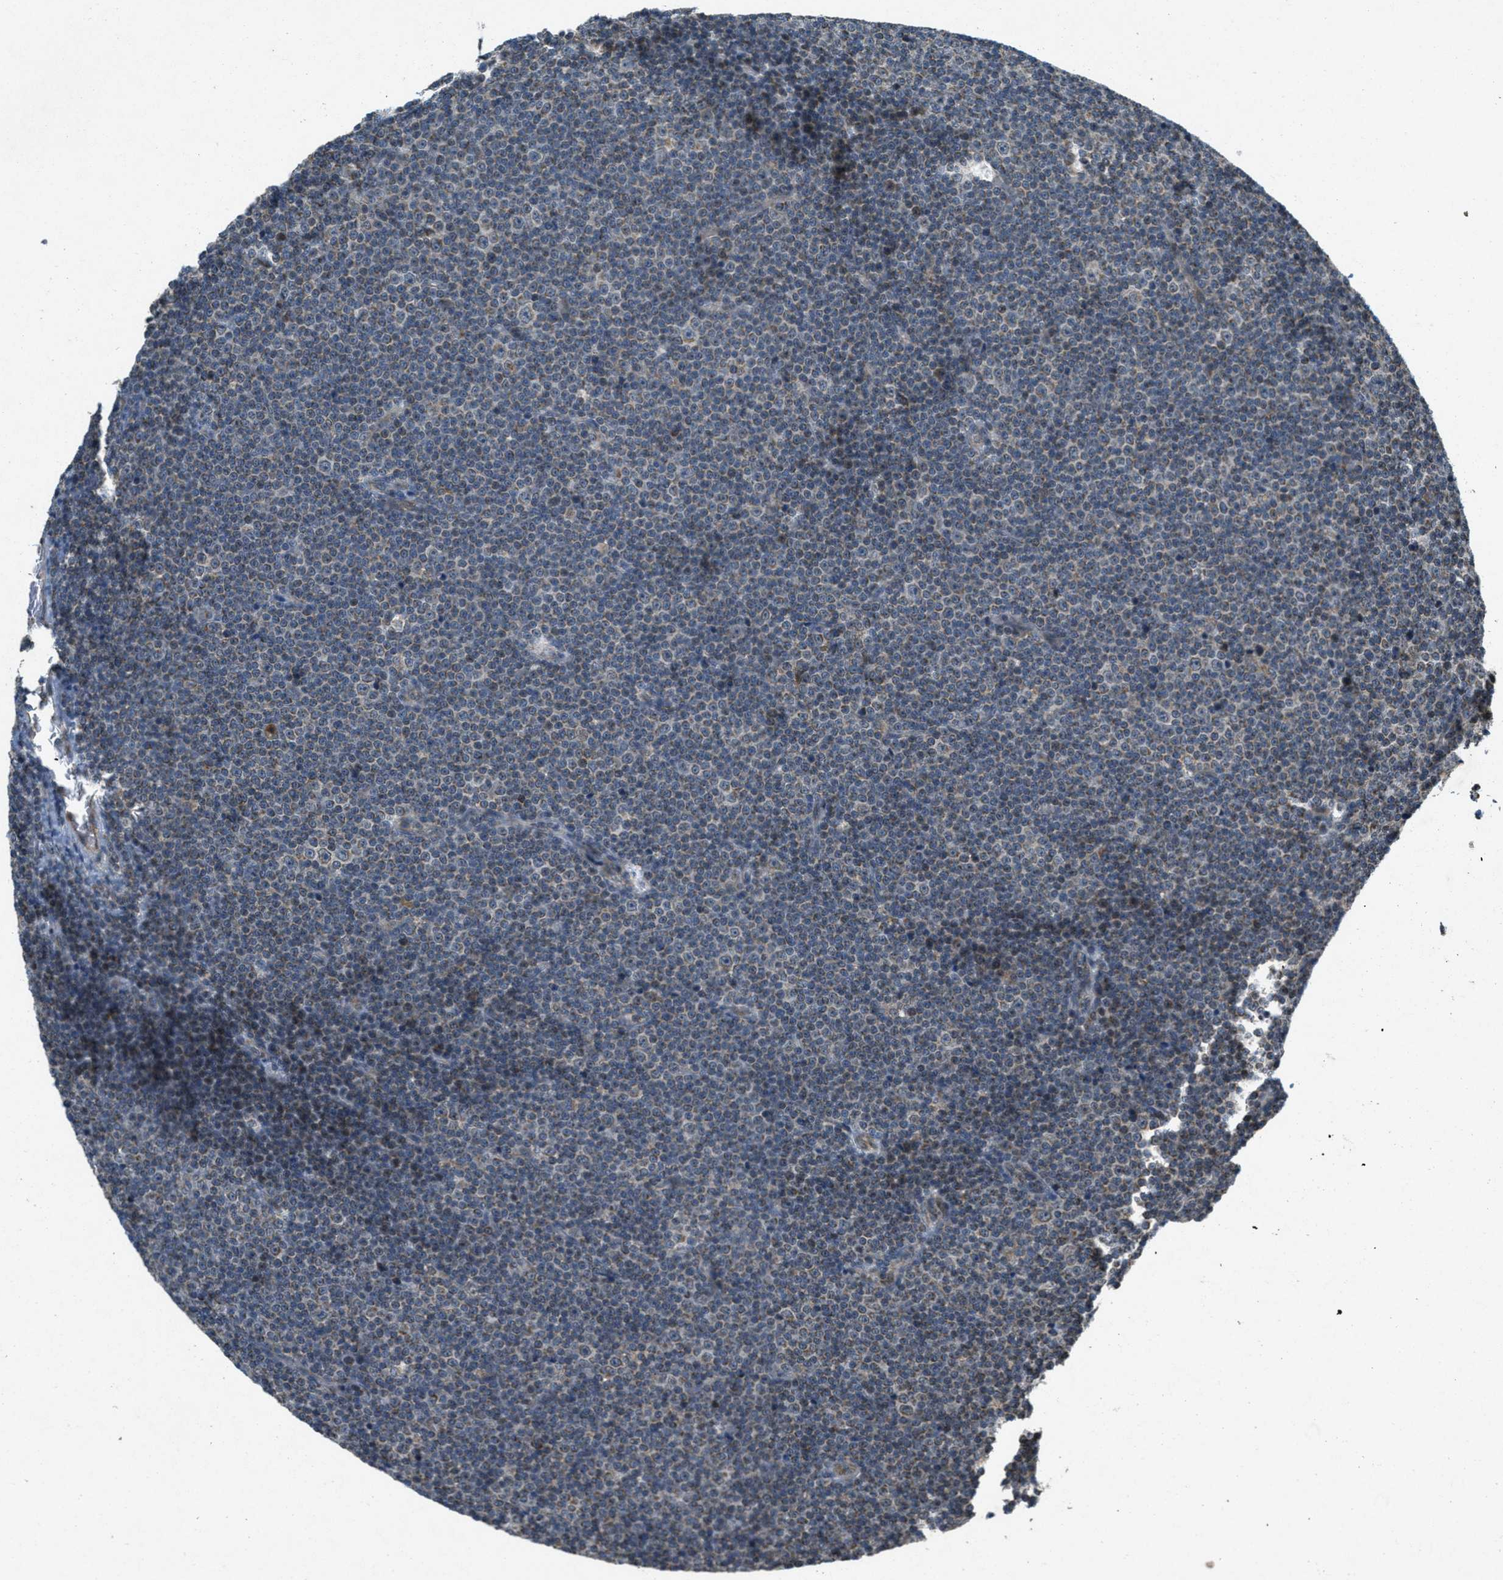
{"staining": {"intensity": "weak", "quantity": "<25%", "location": "cytoplasmic/membranous"}, "tissue": "lymphoma", "cell_type": "Tumor cells", "image_type": "cancer", "snomed": [{"axis": "morphology", "description": "Malignant lymphoma, non-Hodgkin's type, Low grade"}, {"axis": "topography", "description": "Lymph node"}], "caption": "The histopathology image exhibits no staining of tumor cells in lymphoma.", "gene": "PPP1R15A", "patient": {"sex": "female", "age": 67}}